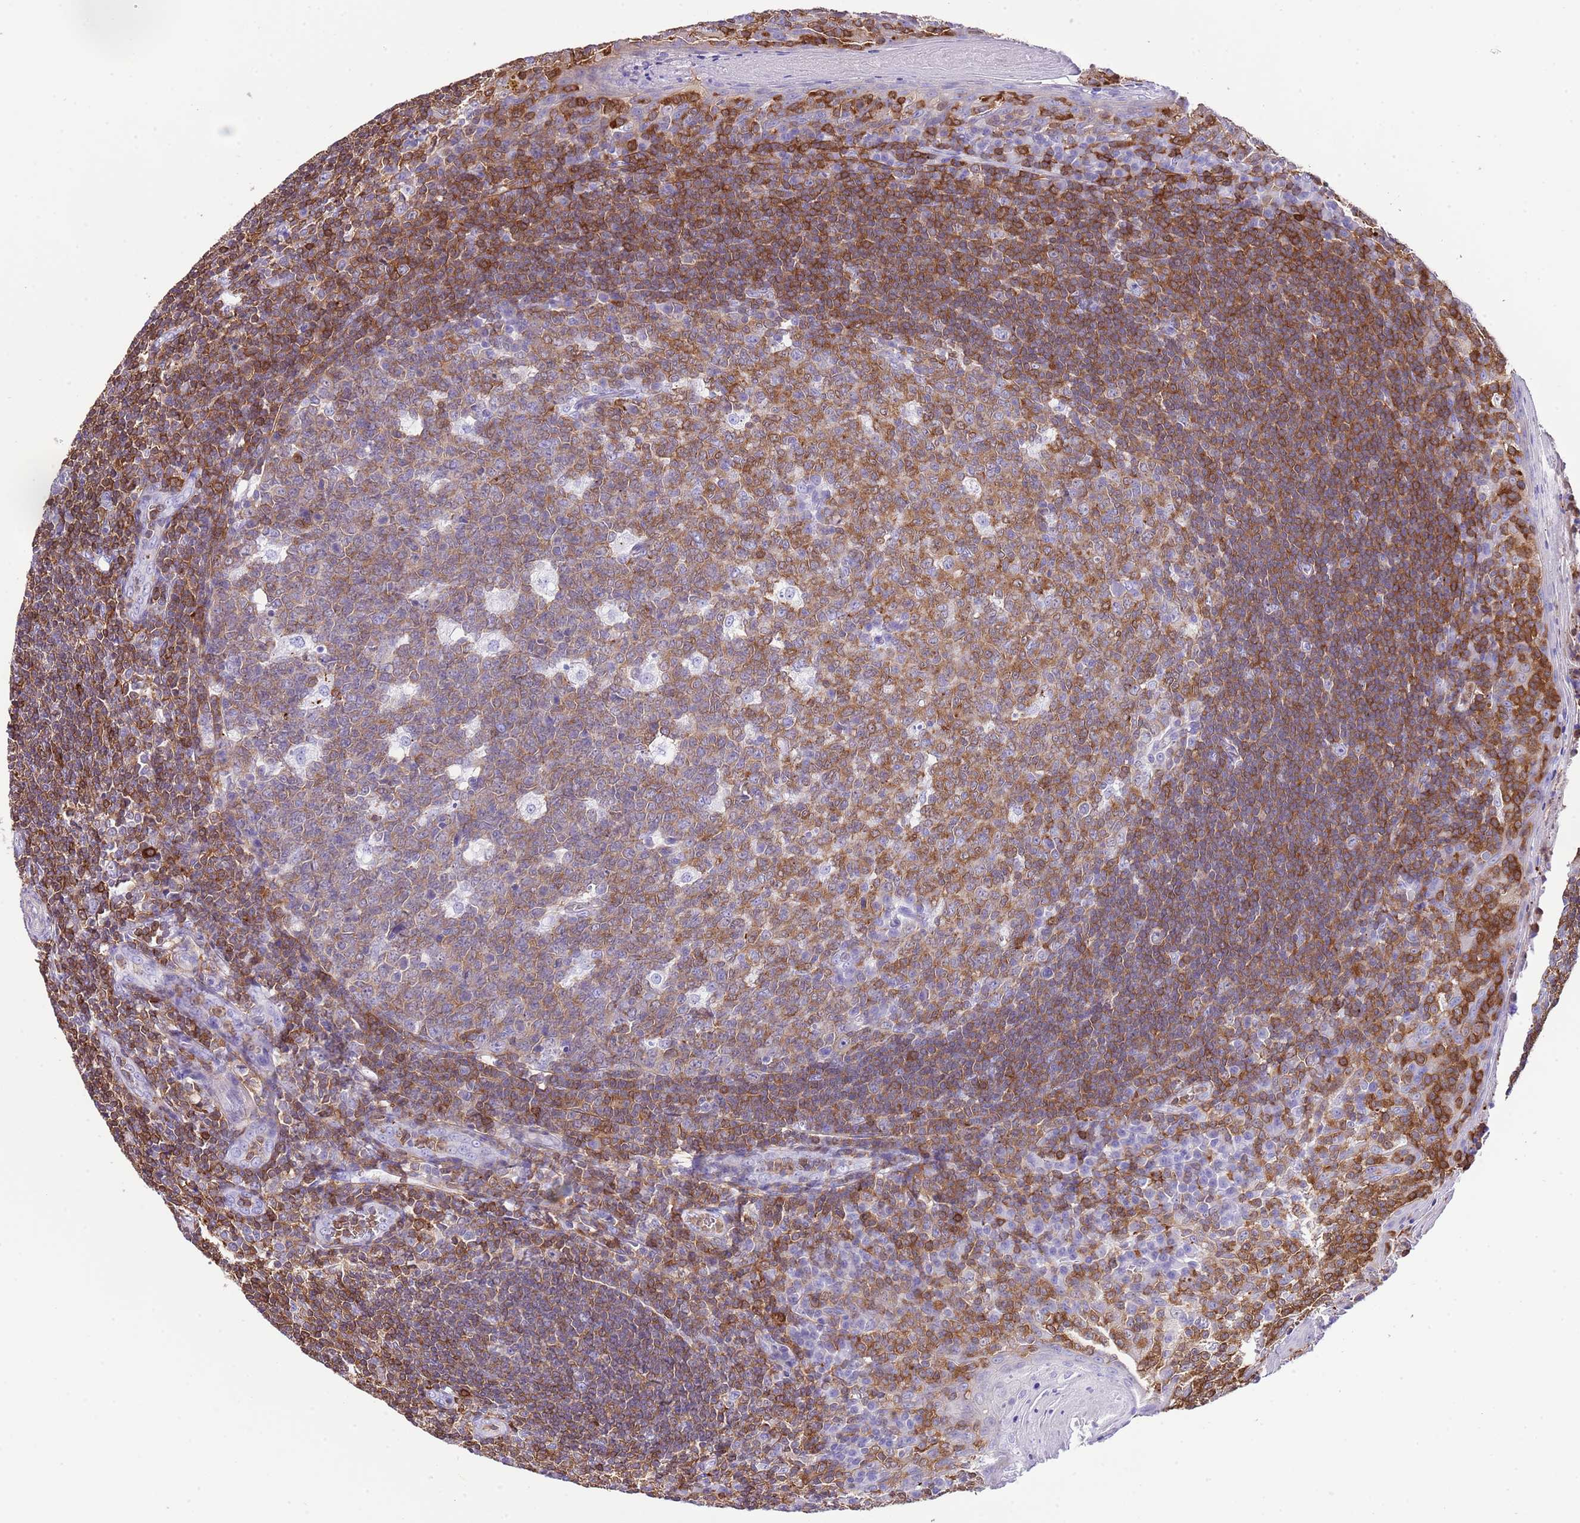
{"staining": {"intensity": "moderate", "quantity": "25%-75%", "location": "cytoplasmic/membranous"}, "tissue": "tonsil", "cell_type": "Germinal center cells", "image_type": "normal", "snomed": [{"axis": "morphology", "description": "Normal tissue, NOS"}, {"axis": "topography", "description": "Tonsil"}], "caption": "Protein expression analysis of normal human tonsil reveals moderate cytoplasmic/membranous expression in approximately 25%-75% of germinal center cells. Using DAB (3,3'-diaminobenzidine) (brown) and hematoxylin (blue) stains, captured at high magnification using brightfield microscopy.", "gene": "CNN2", "patient": {"sex": "male", "age": 27}}